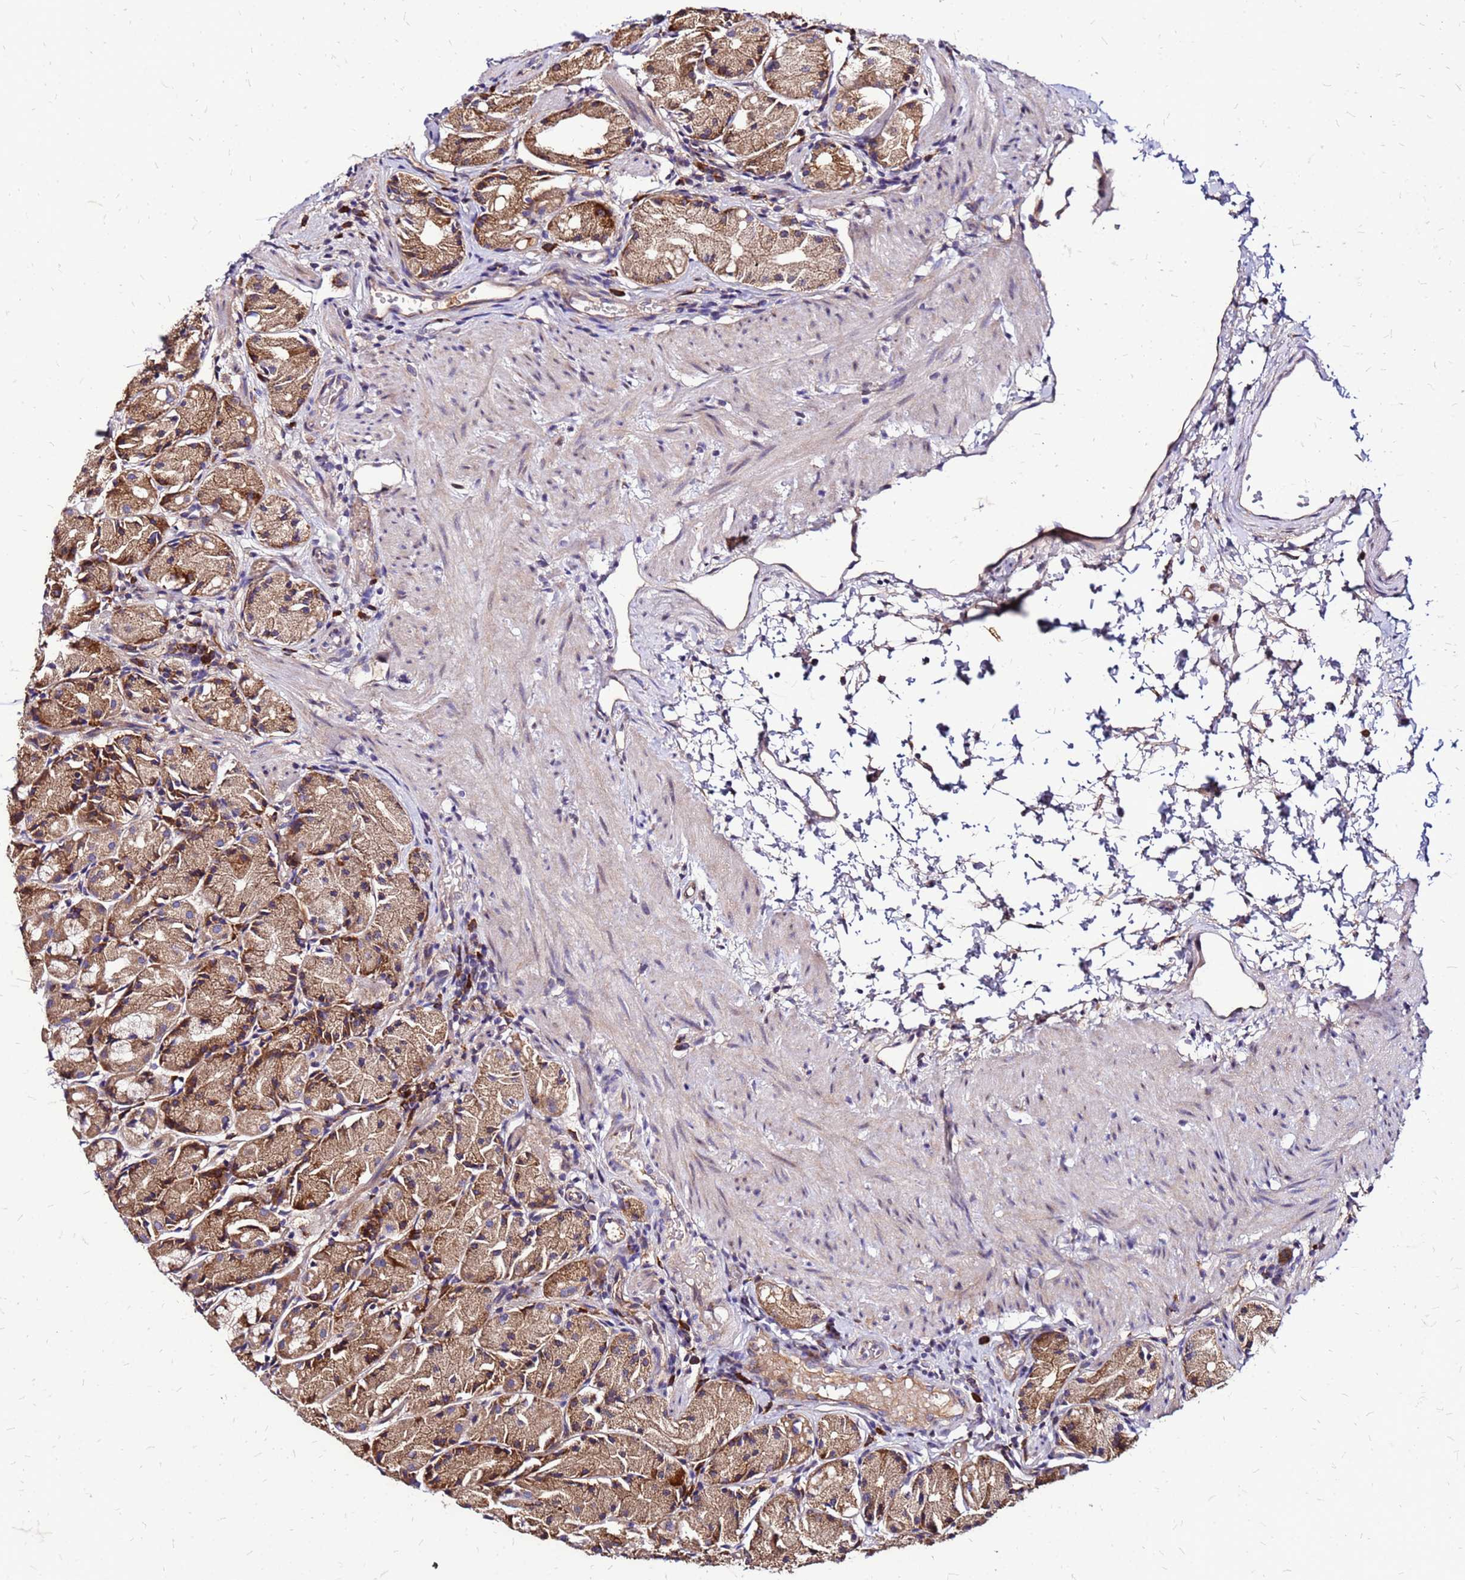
{"staining": {"intensity": "moderate", "quantity": ">75%", "location": "cytoplasmic/membranous"}, "tissue": "stomach", "cell_type": "Glandular cells", "image_type": "normal", "snomed": [{"axis": "morphology", "description": "Normal tissue, NOS"}, {"axis": "topography", "description": "Stomach, upper"}], "caption": "High-power microscopy captured an immunohistochemistry image of benign stomach, revealing moderate cytoplasmic/membranous positivity in about >75% of glandular cells. Using DAB (3,3'-diaminobenzidine) (brown) and hematoxylin (blue) stains, captured at high magnification using brightfield microscopy.", "gene": "VMO1", "patient": {"sex": "male", "age": 47}}